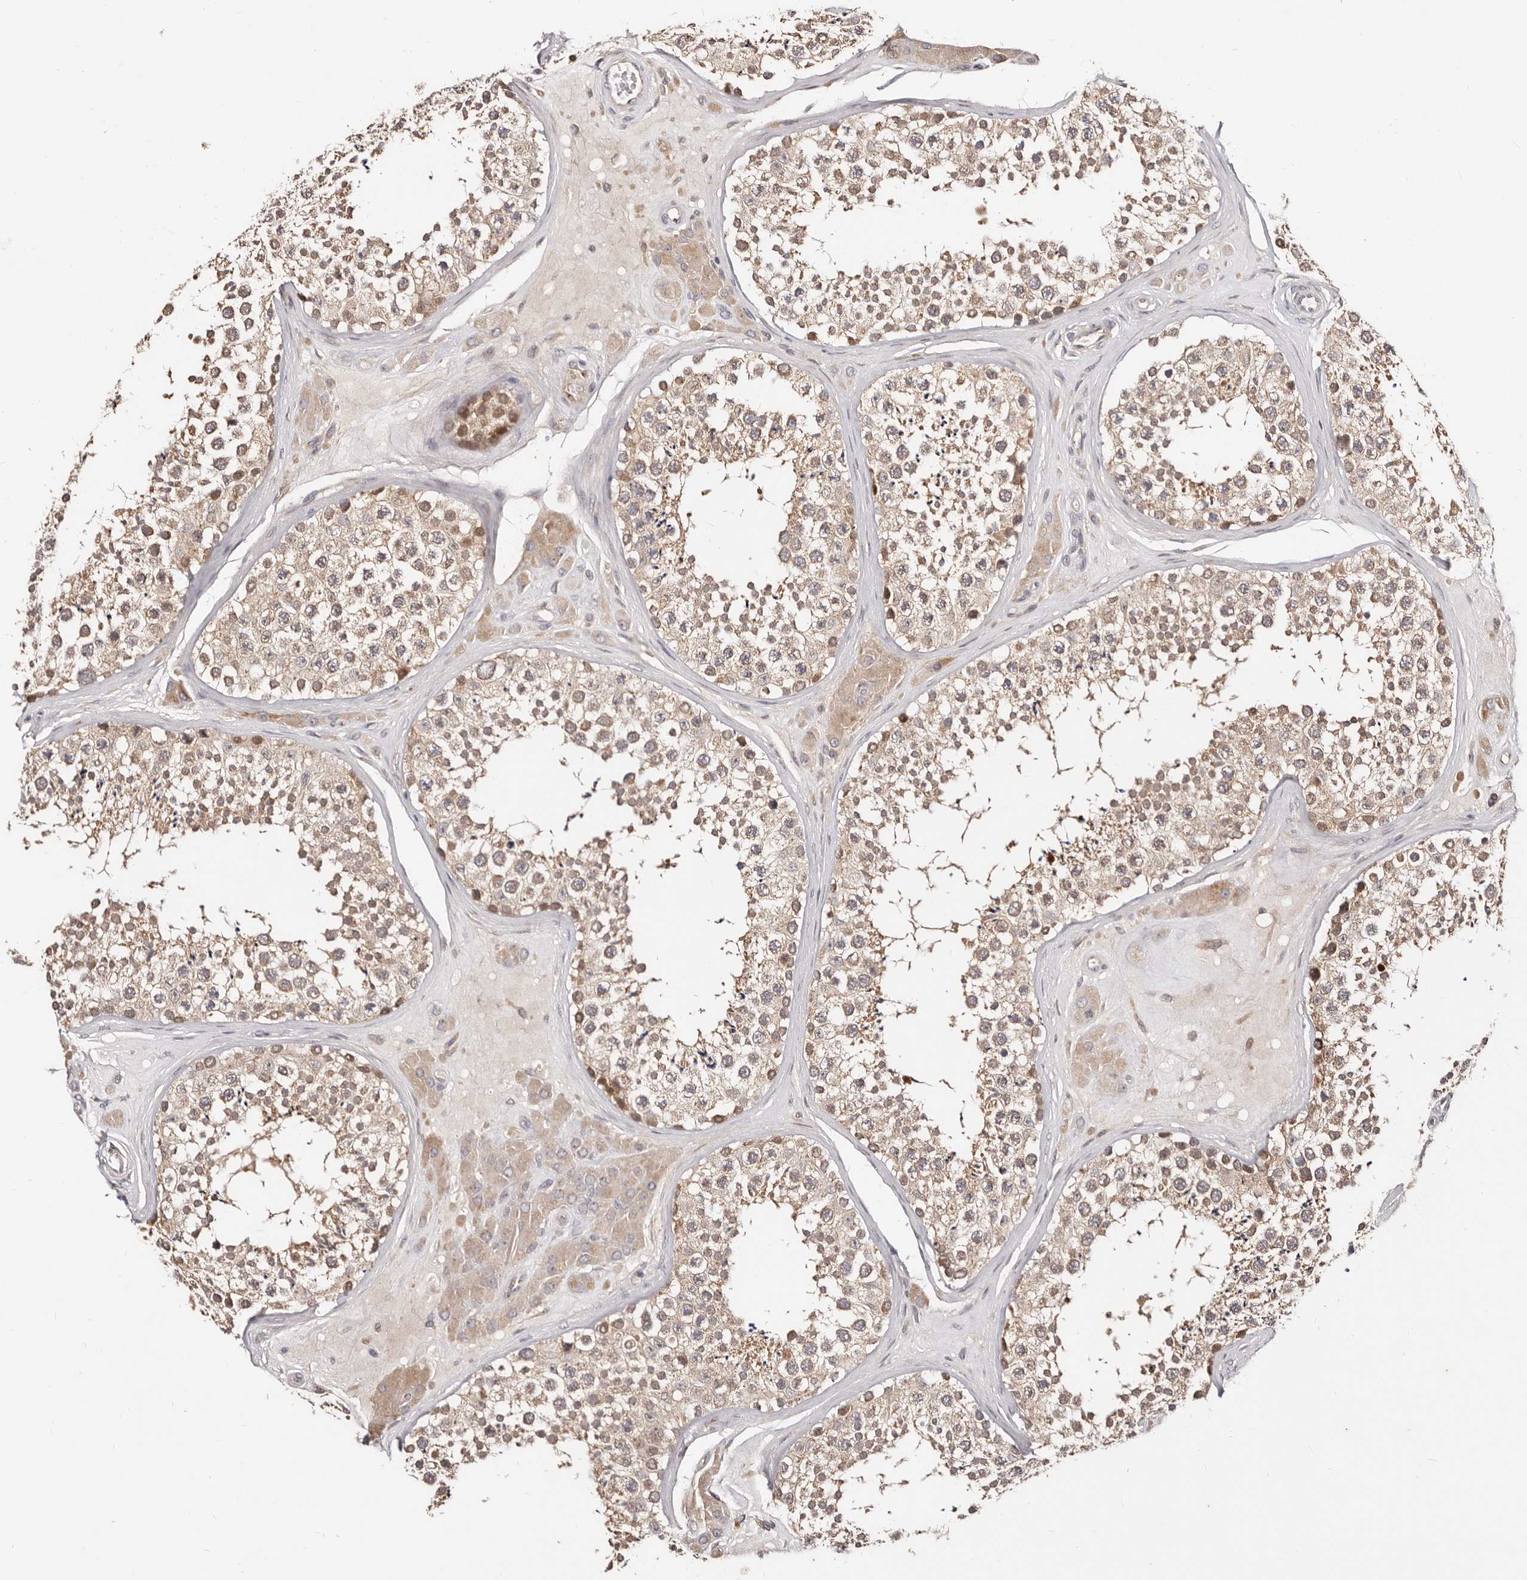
{"staining": {"intensity": "moderate", "quantity": "25%-75%", "location": "cytoplasmic/membranous"}, "tissue": "testis", "cell_type": "Cells in seminiferous ducts", "image_type": "normal", "snomed": [{"axis": "morphology", "description": "Normal tissue, NOS"}, {"axis": "topography", "description": "Testis"}], "caption": "Cells in seminiferous ducts reveal moderate cytoplasmic/membranous expression in approximately 25%-75% of cells in normal testis. (IHC, brightfield microscopy, high magnification).", "gene": "DACT2", "patient": {"sex": "male", "age": 46}}